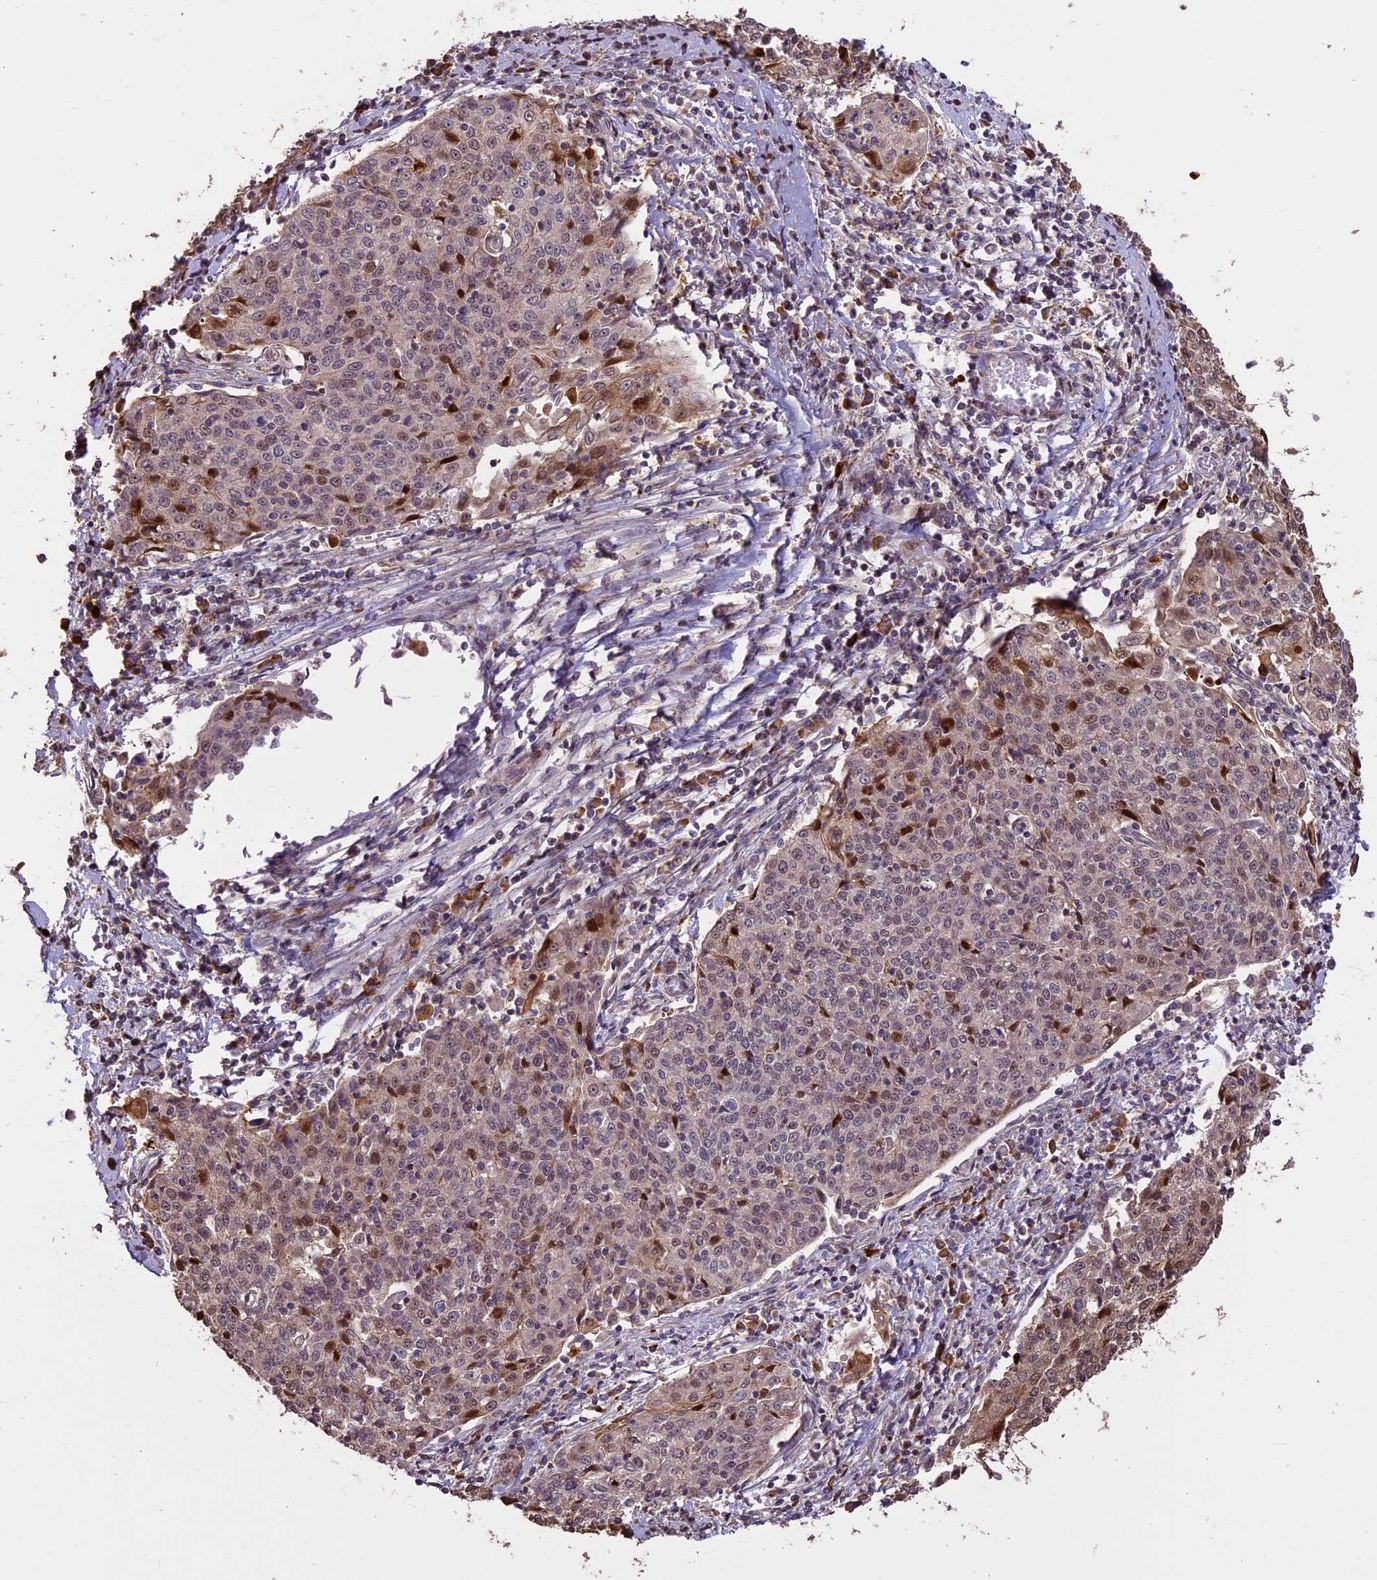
{"staining": {"intensity": "weak", "quantity": "25%-75%", "location": "nuclear"}, "tissue": "cervical cancer", "cell_type": "Tumor cells", "image_type": "cancer", "snomed": [{"axis": "morphology", "description": "Squamous cell carcinoma, NOS"}, {"axis": "topography", "description": "Cervix"}], "caption": "Tumor cells demonstrate low levels of weak nuclear expression in approximately 25%-75% of cells in cervical squamous cell carcinoma.", "gene": "ENHO", "patient": {"sex": "female", "age": 48}}